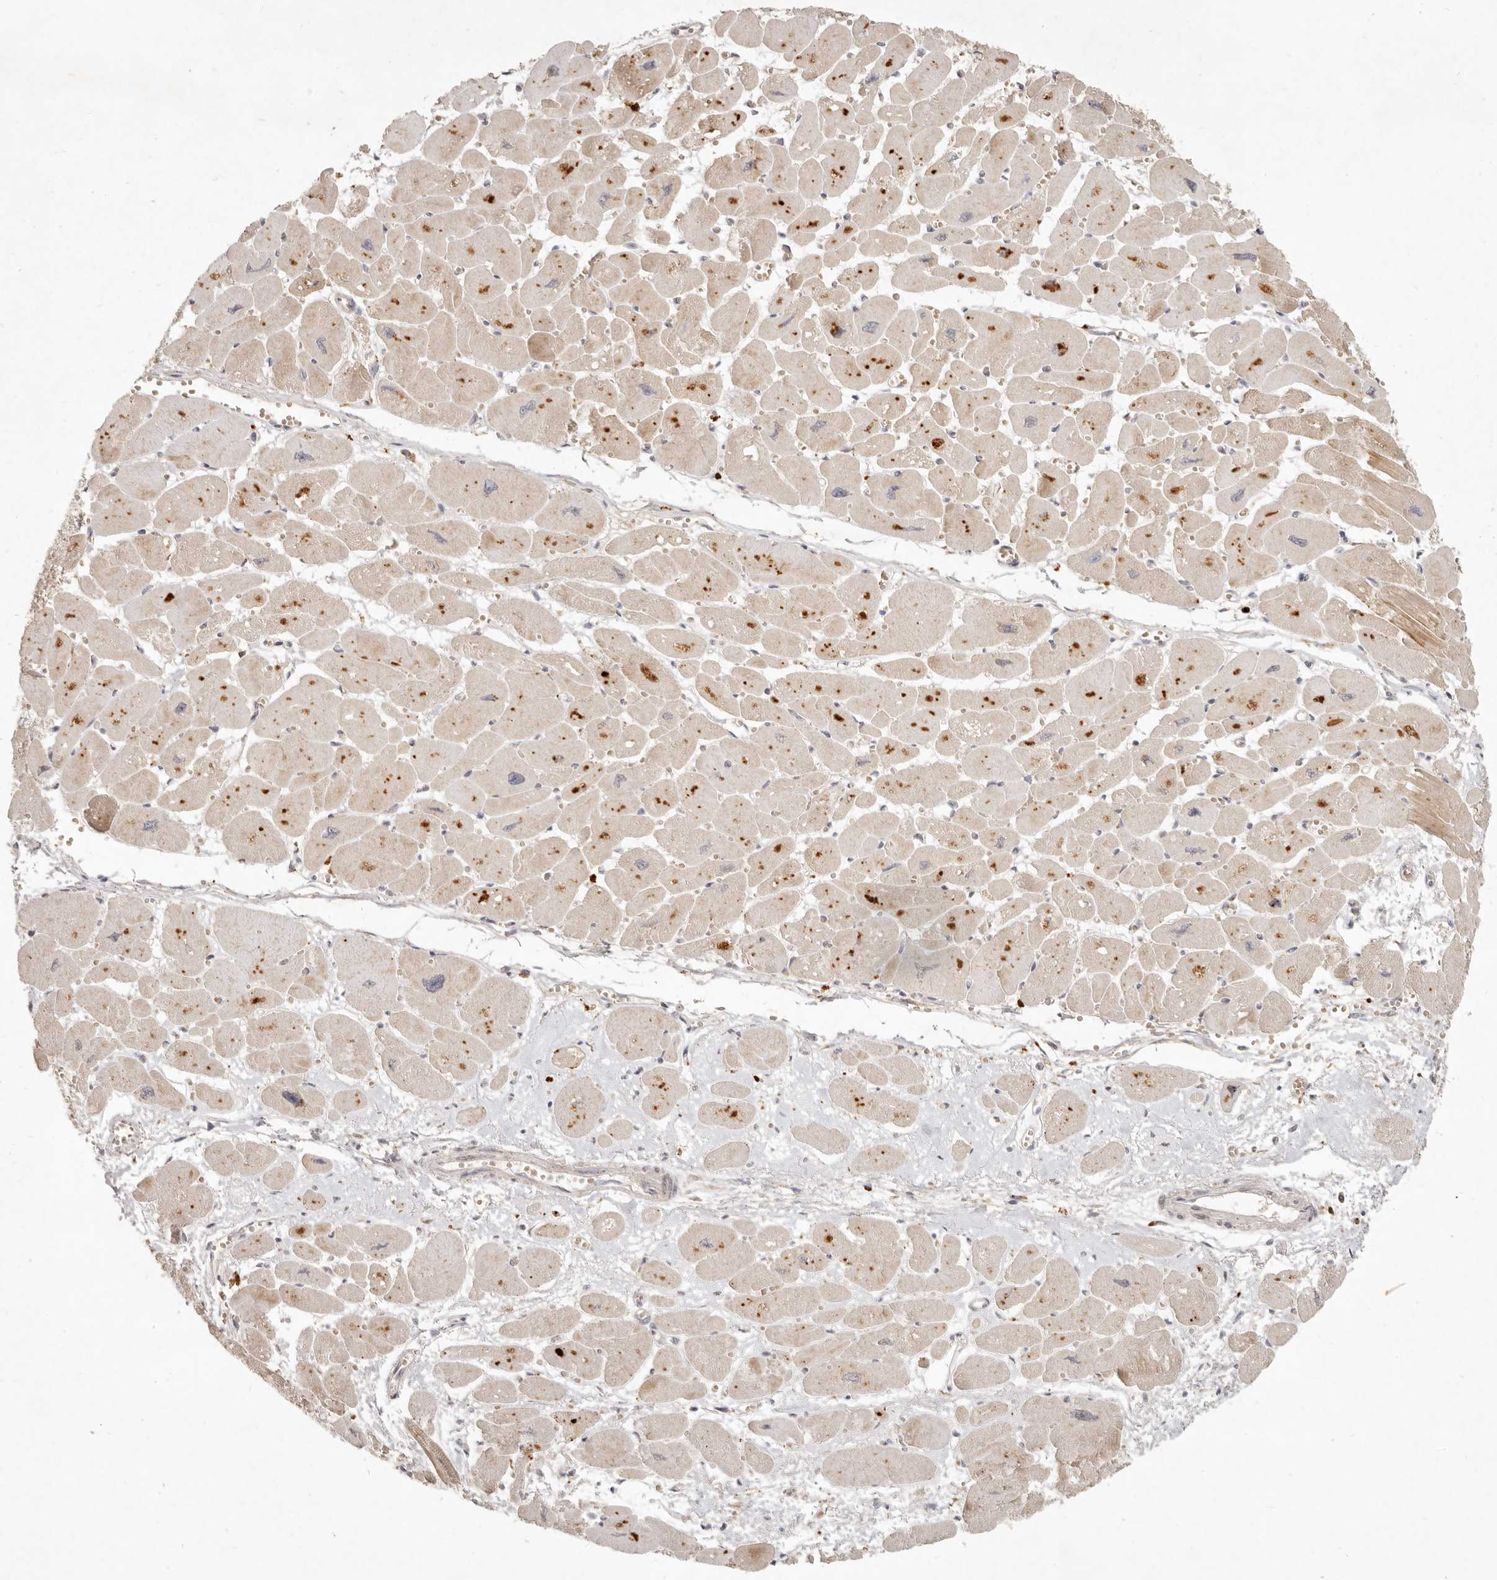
{"staining": {"intensity": "moderate", "quantity": ">75%", "location": "cytoplasmic/membranous"}, "tissue": "heart muscle", "cell_type": "Cardiomyocytes", "image_type": "normal", "snomed": [{"axis": "morphology", "description": "Normal tissue, NOS"}, {"axis": "topography", "description": "Heart"}], "caption": "Cardiomyocytes exhibit medium levels of moderate cytoplasmic/membranous expression in approximately >75% of cells in normal human heart muscle. The staining is performed using DAB brown chromogen to label protein expression. The nuclei are counter-stained blue using hematoxylin.", "gene": "UBXN11", "patient": {"sex": "female", "age": 54}}